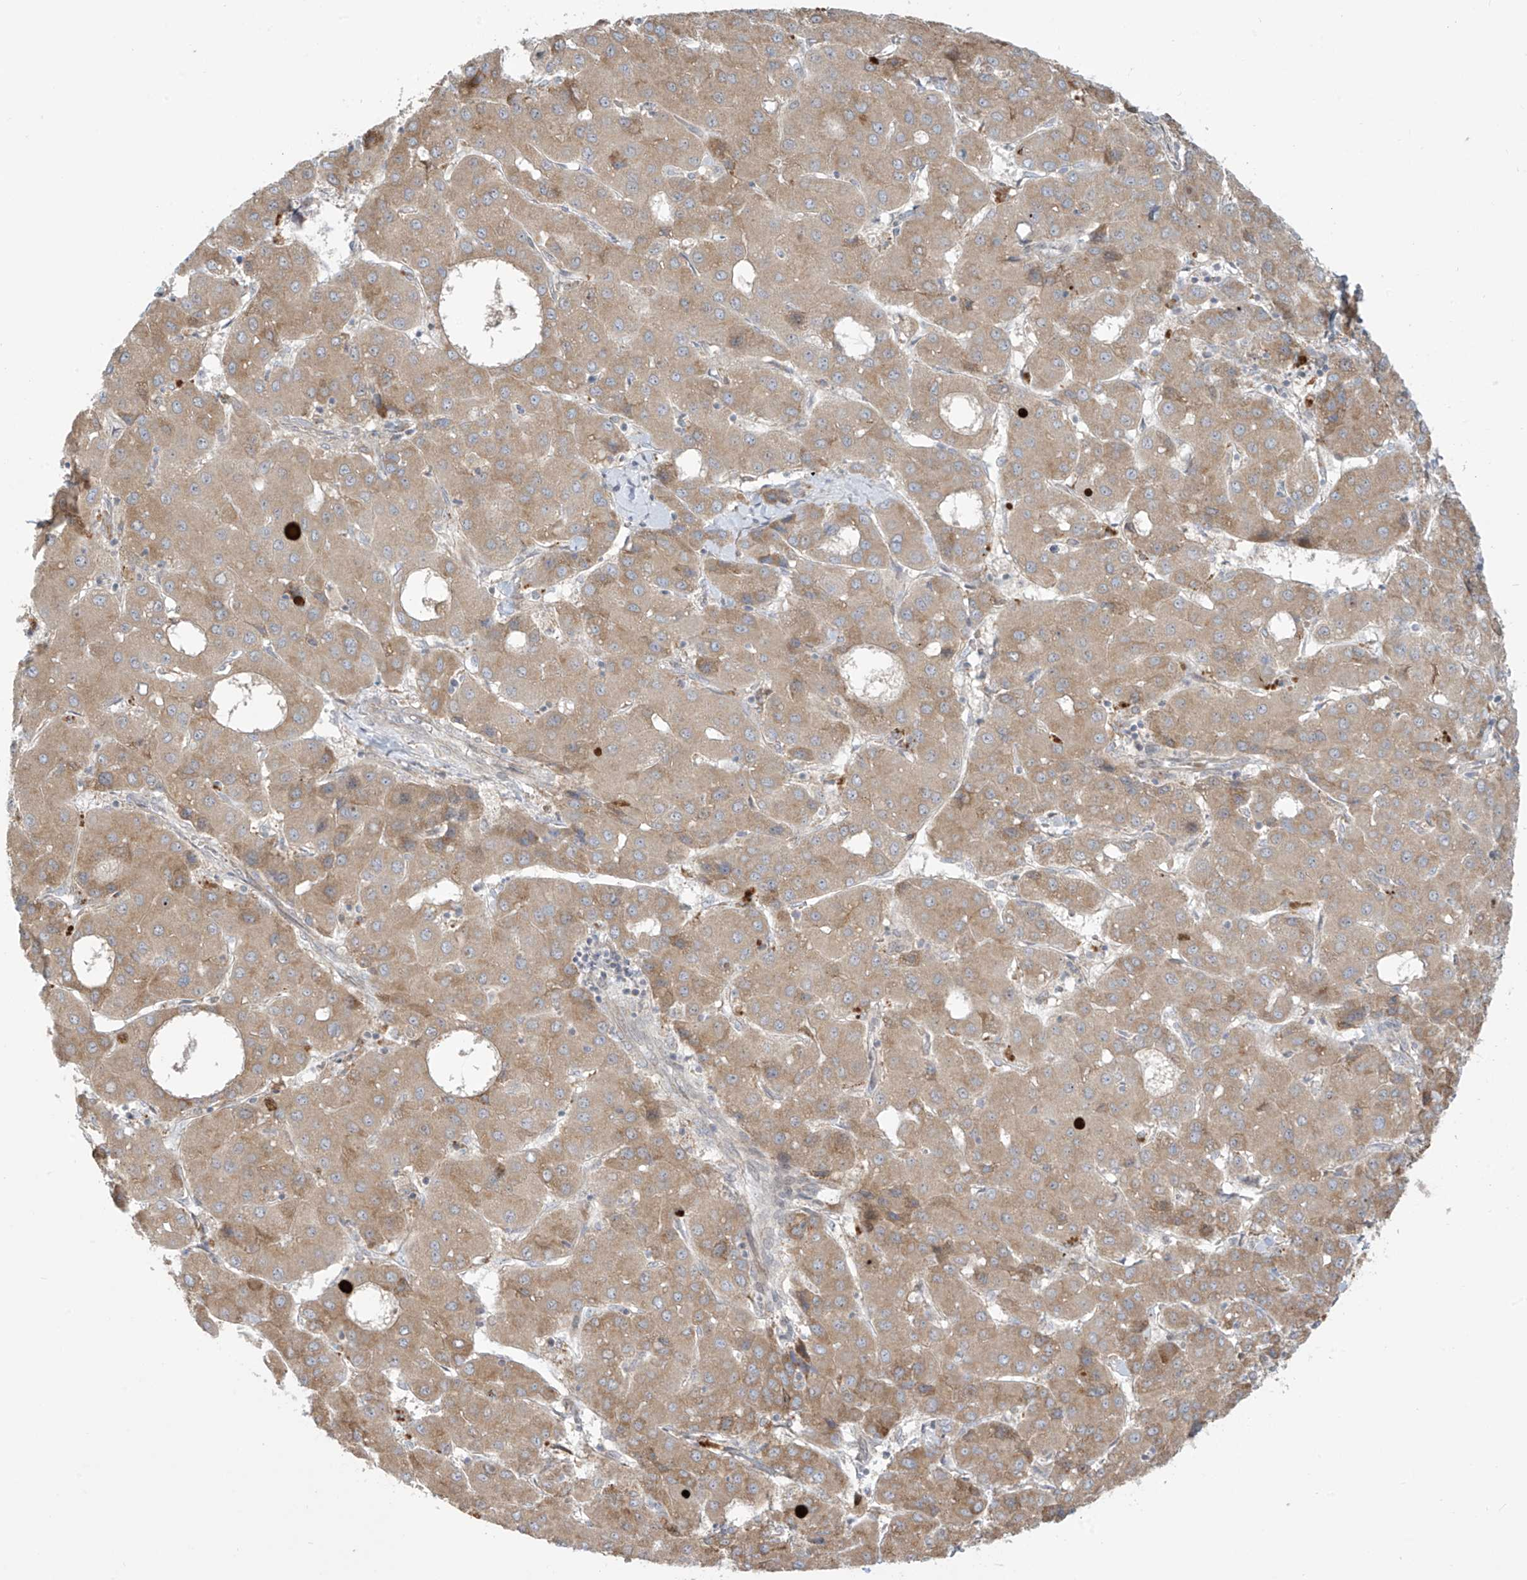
{"staining": {"intensity": "moderate", "quantity": ">75%", "location": "cytoplasmic/membranous"}, "tissue": "liver cancer", "cell_type": "Tumor cells", "image_type": "cancer", "snomed": [{"axis": "morphology", "description": "Carcinoma, Hepatocellular, NOS"}, {"axis": "topography", "description": "Liver"}], "caption": "This micrograph displays liver cancer stained with immunohistochemistry to label a protein in brown. The cytoplasmic/membranous of tumor cells show moderate positivity for the protein. Nuclei are counter-stained blue.", "gene": "PPAT", "patient": {"sex": "male", "age": 65}}